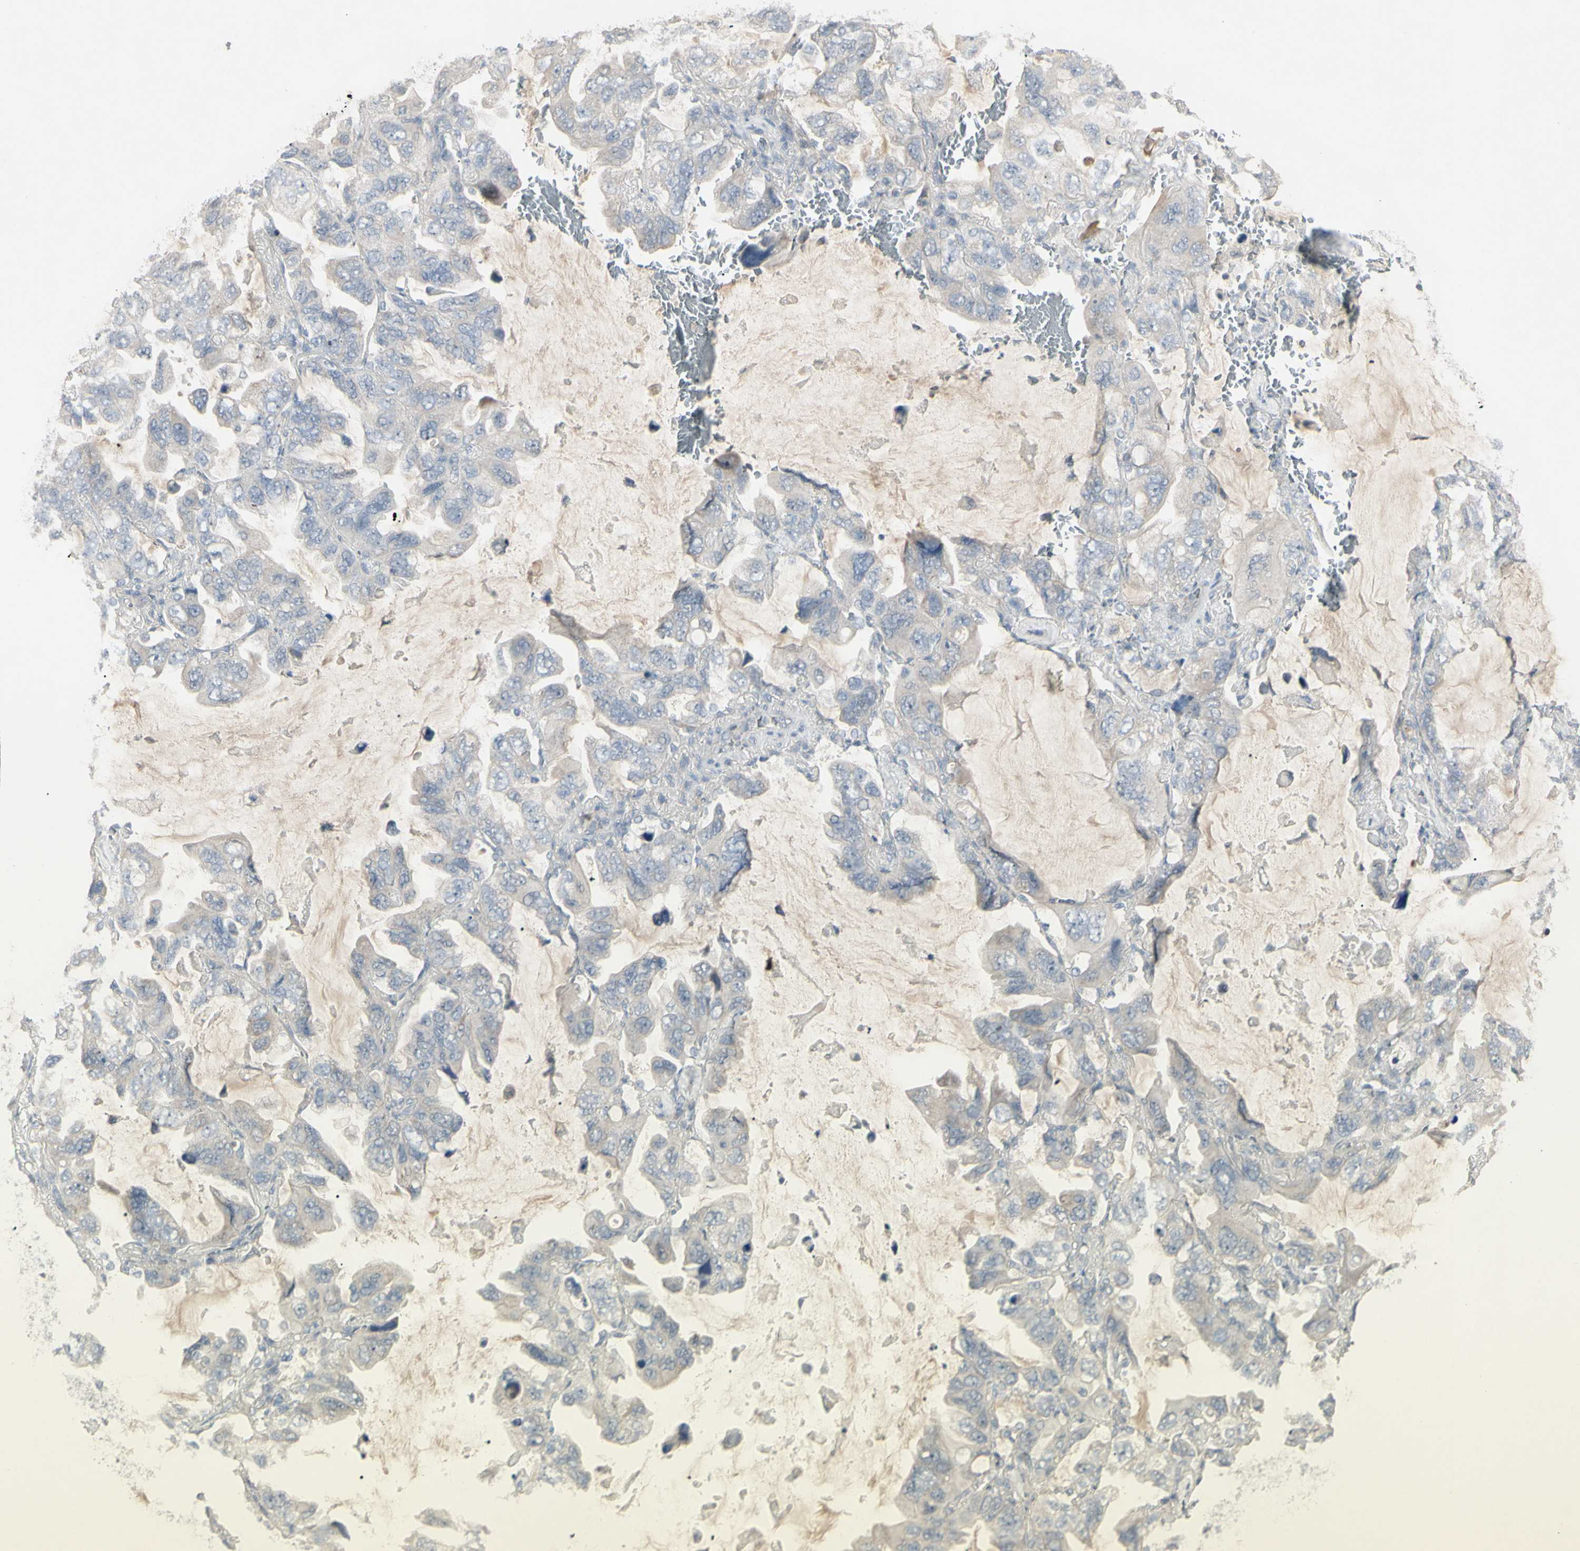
{"staining": {"intensity": "negative", "quantity": "none", "location": "none"}, "tissue": "lung cancer", "cell_type": "Tumor cells", "image_type": "cancer", "snomed": [{"axis": "morphology", "description": "Squamous cell carcinoma, NOS"}, {"axis": "topography", "description": "Lung"}], "caption": "An IHC histopathology image of lung squamous cell carcinoma is shown. There is no staining in tumor cells of lung squamous cell carcinoma.", "gene": "PIAS4", "patient": {"sex": "female", "age": 73}}